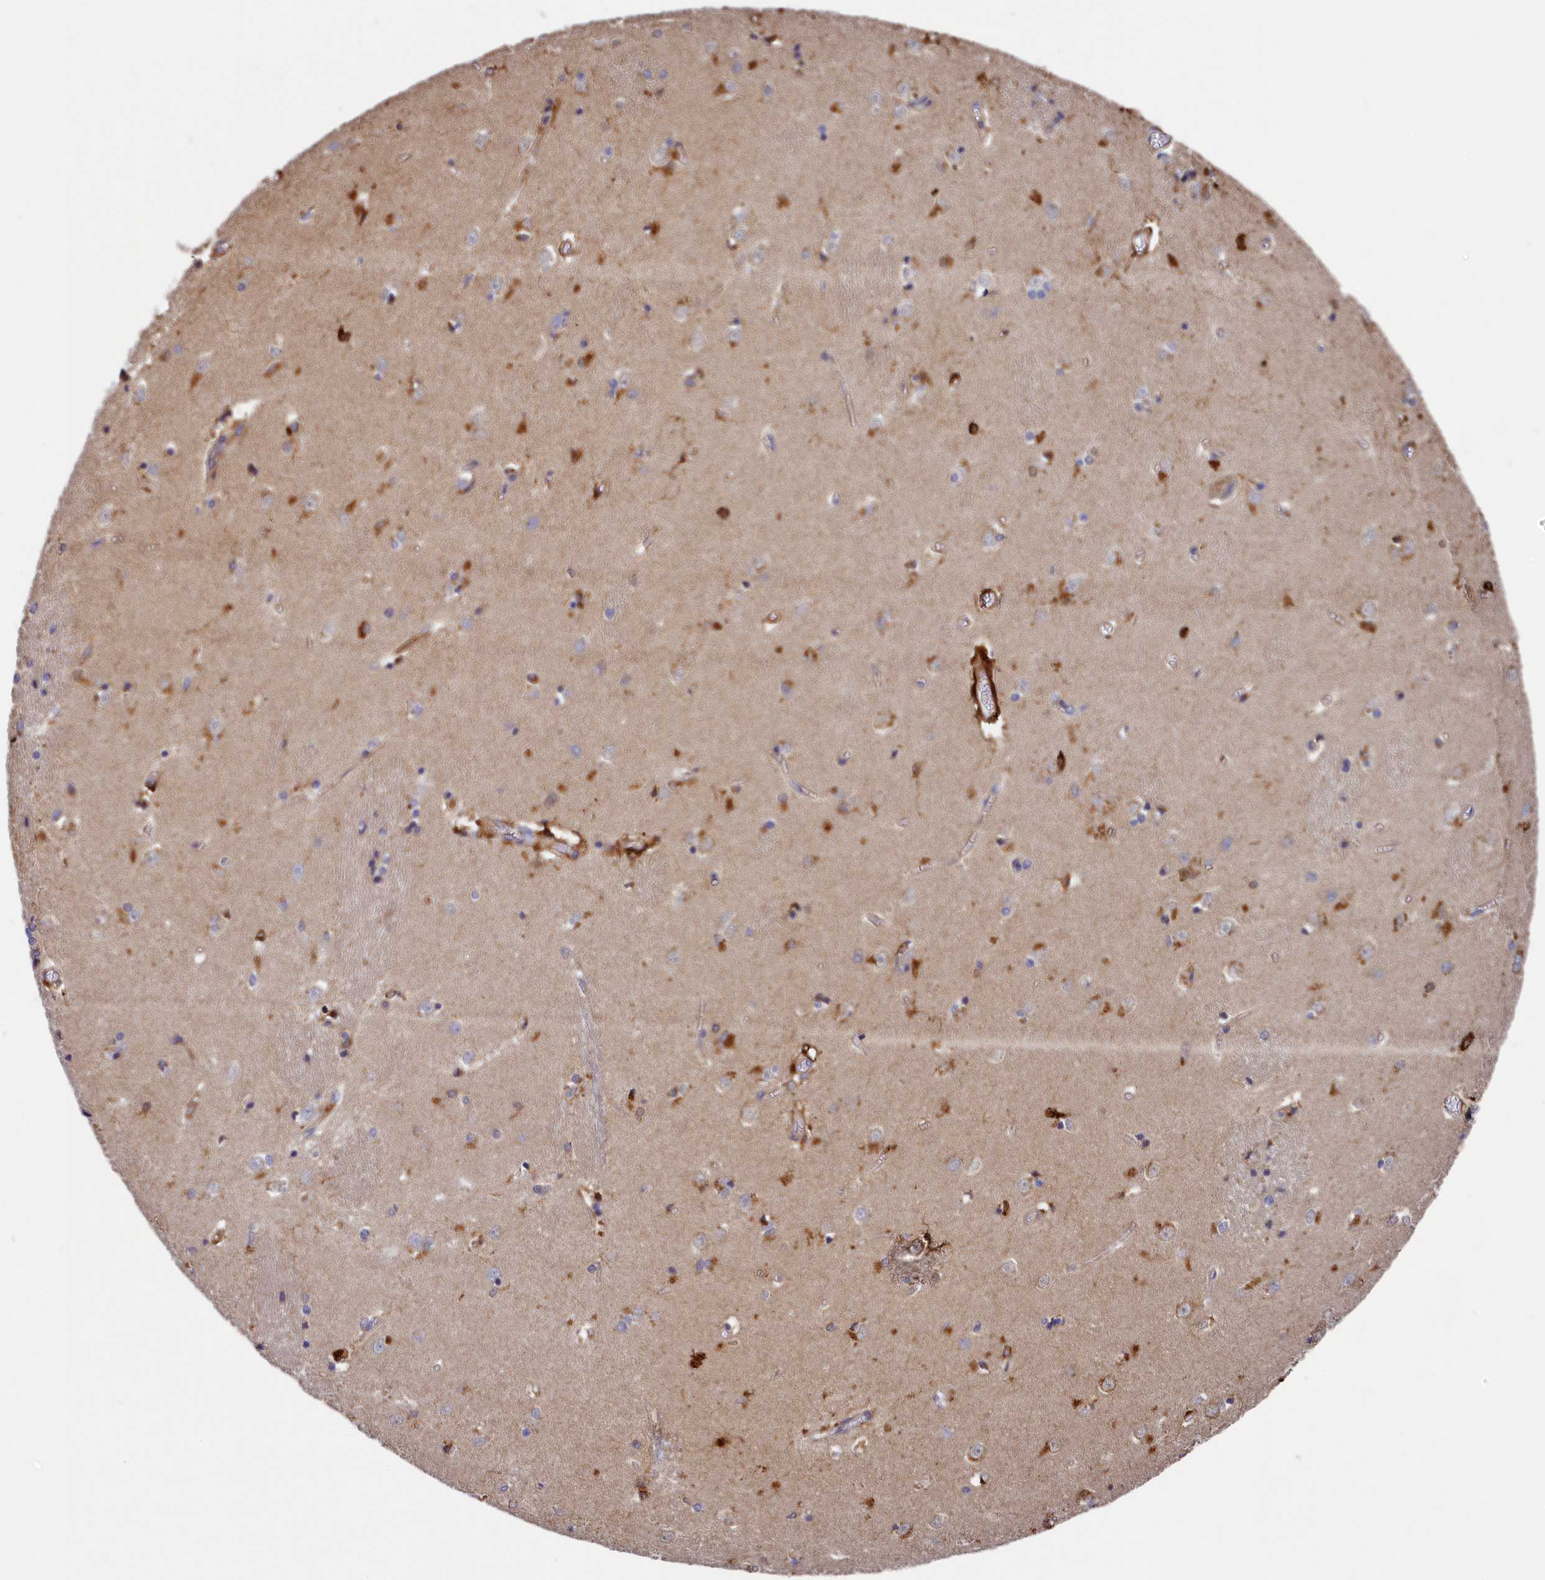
{"staining": {"intensity": "moderate", "quantity": "<25%", "location": "cytoplasmic/membranous"}, "tissue": "caudate", "cell_type": "Glial cells", "image_type": "normal", "snomed": [{"axis": "morphology", "description": "Normal tissue, NOS"}, {"axis": "topography", "description": "Lateral ventricle wall"}], "caption": "Glial cells exhibit moderate cytoplasmic/membranous staining in about <25% of cells in unremarkable caudate. The staining is performed using DAB (3,3'-diaminobenzidine) brown chromogen to label protein expression. The nuclei are counter-stained blue using hematoxylin.", "gene": "SEC31B", "patient": {"sex": "male", "age": 37}}